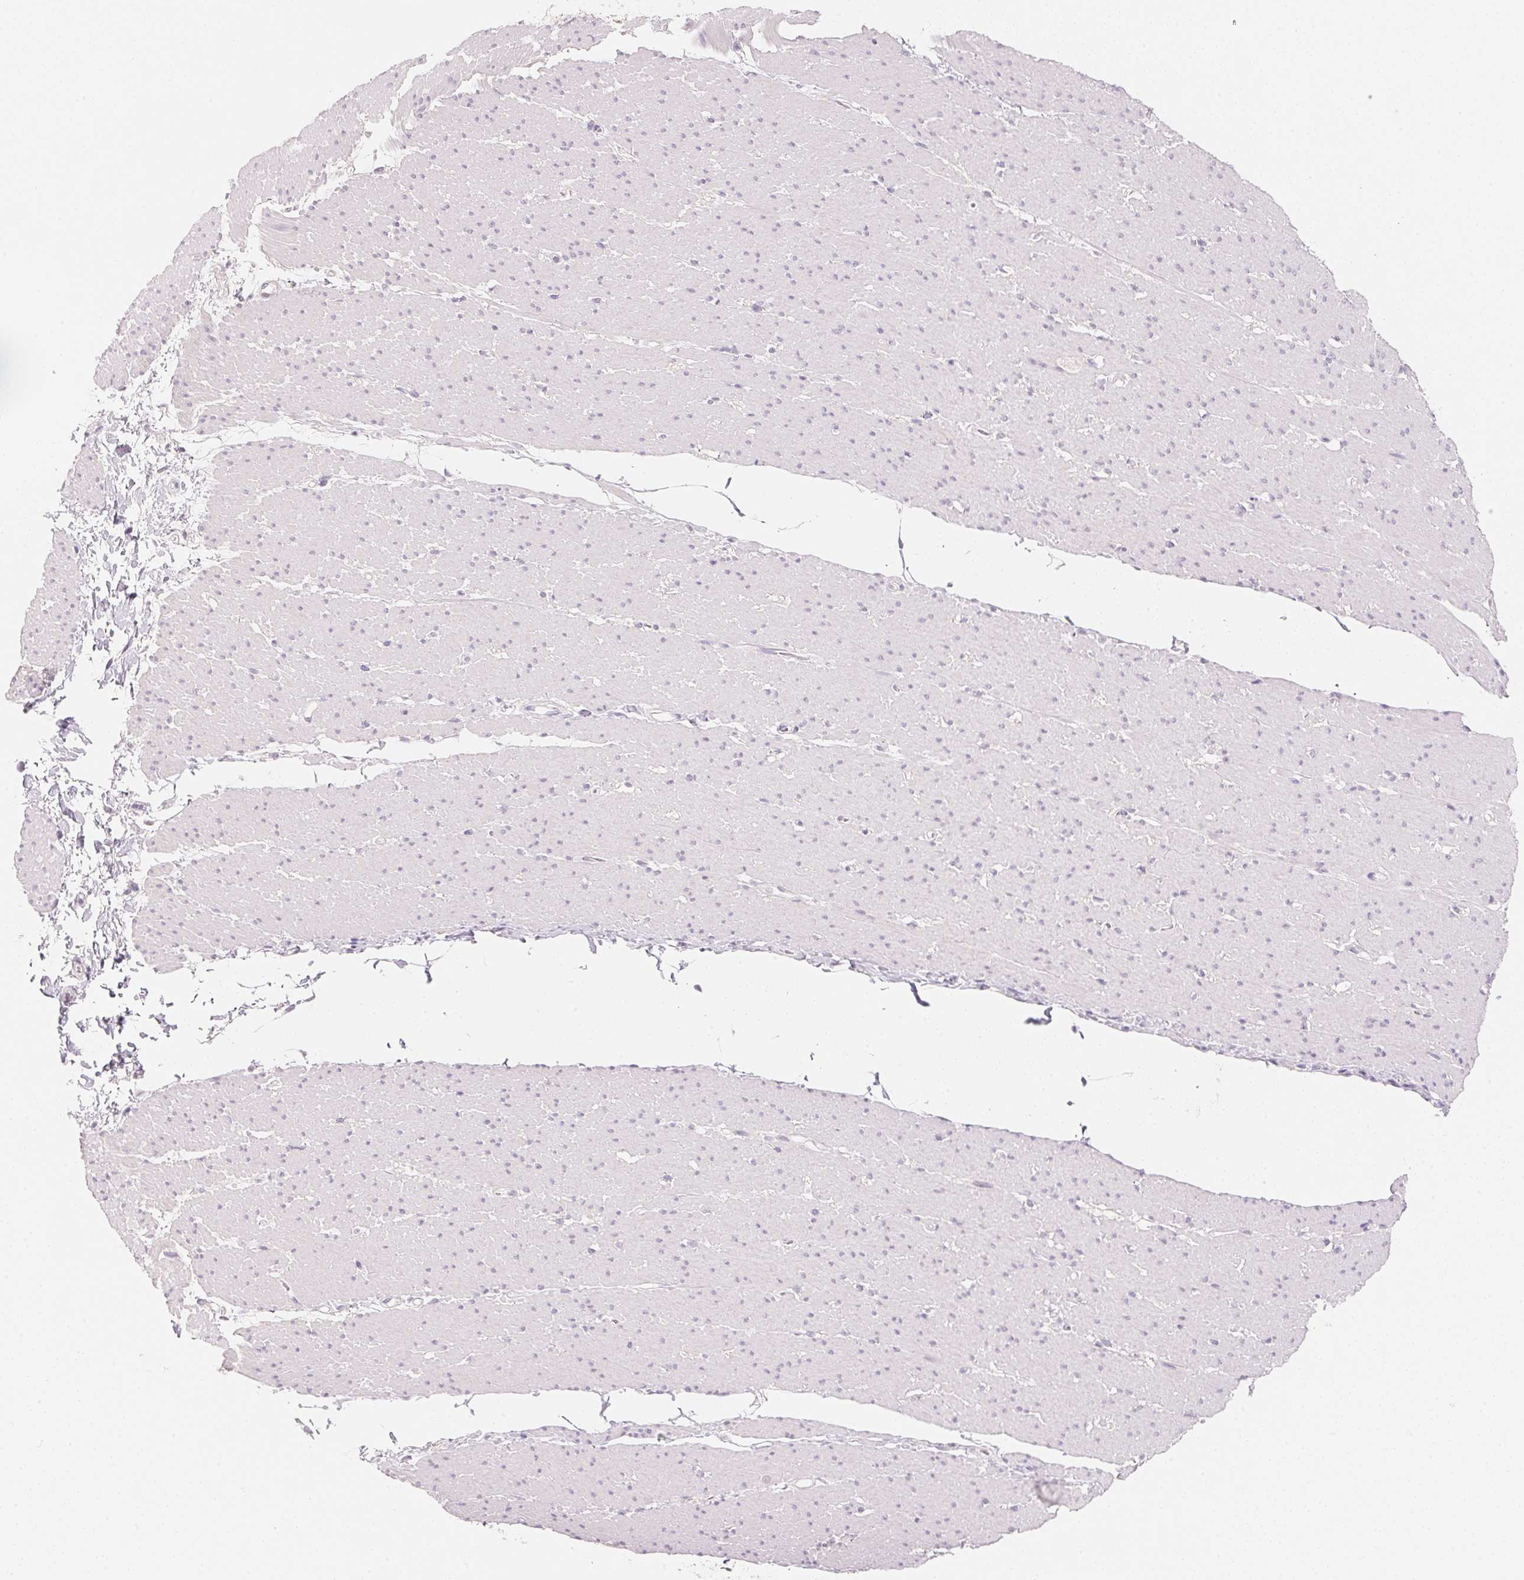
{"staining": {"intensity": "negative", "quantity": "none", "location": "none"}, "tissue": "smooth muscle", "cell_type": "Smooth muscle cells", "image_type": "normal", "snomed": [{"axis": "morphology", "description": "Normal tissue, NOS"}, {"axis": "topography", "description": "Smooth muscle"}, {"axis": "topography", "description": "Rectum"}], "caption": "A high-resolution micrograph shows IHC staining of normal smooth muscle, which exhibits no significant staining in smooth muscle cells. Nuclei are stained in blue.", "gene": "MCOLN3", "patient": {"sex": "male", "age": 53}}